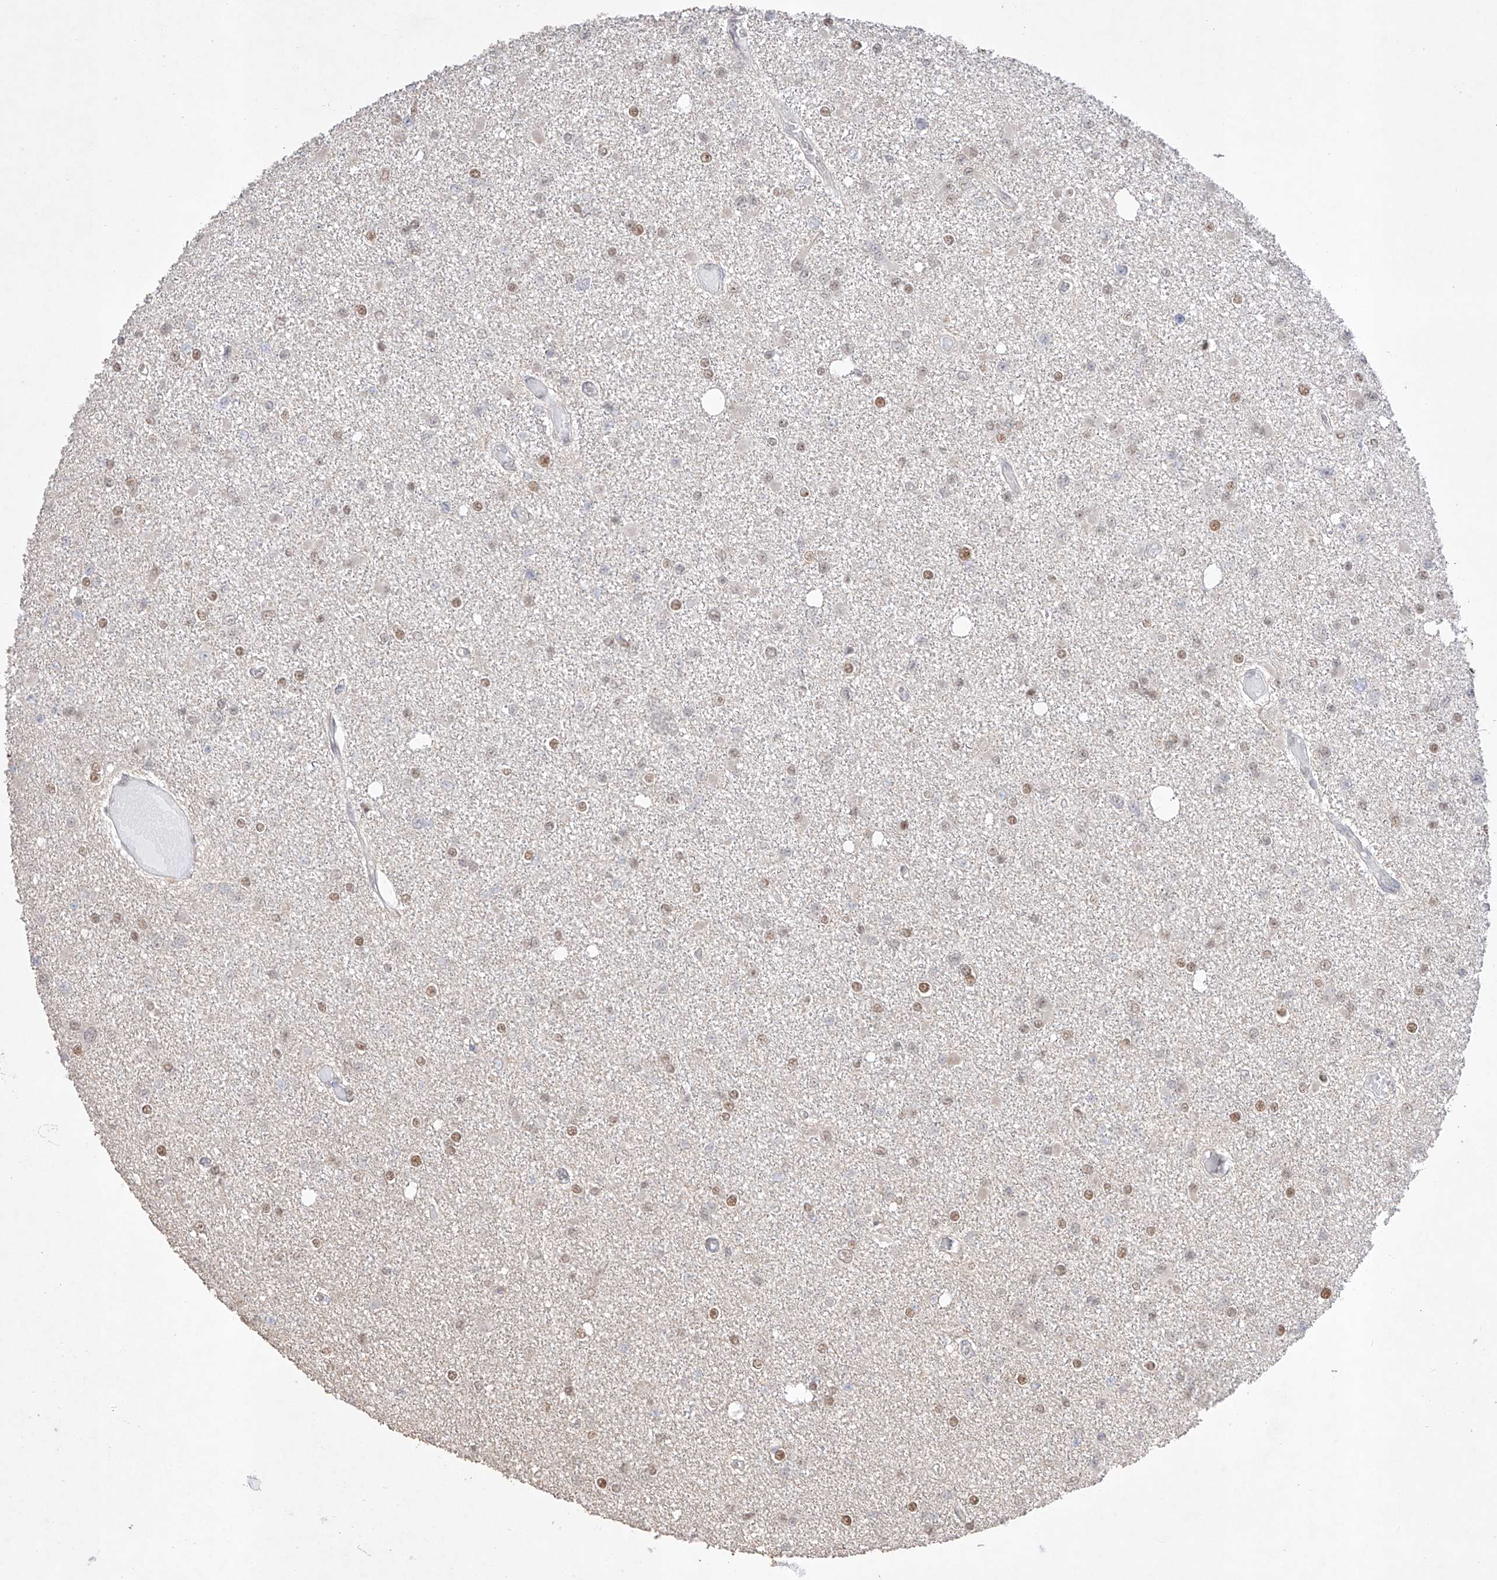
{"staining": {"intensity": "negative", "quantity": "none", "location": "none"}, "tissue": "glioma", "cell_type": "Tumor cells", "image_type": "cancer", "snomed": [{"axis": "morphology", "description": "Glioma, malignant, Low grade"}, {"axis": "topography", "description": "Brain"}], "caption": "High magnification brightfield microscopy of glioma stained with DAB (3,3'-diaminobenzidine) (brown) and counterstained with hematoxylin (blue): tumor cells show no significant positivity.", "gene": "APIP", "patient": {"sex": "female", "age": 22}}